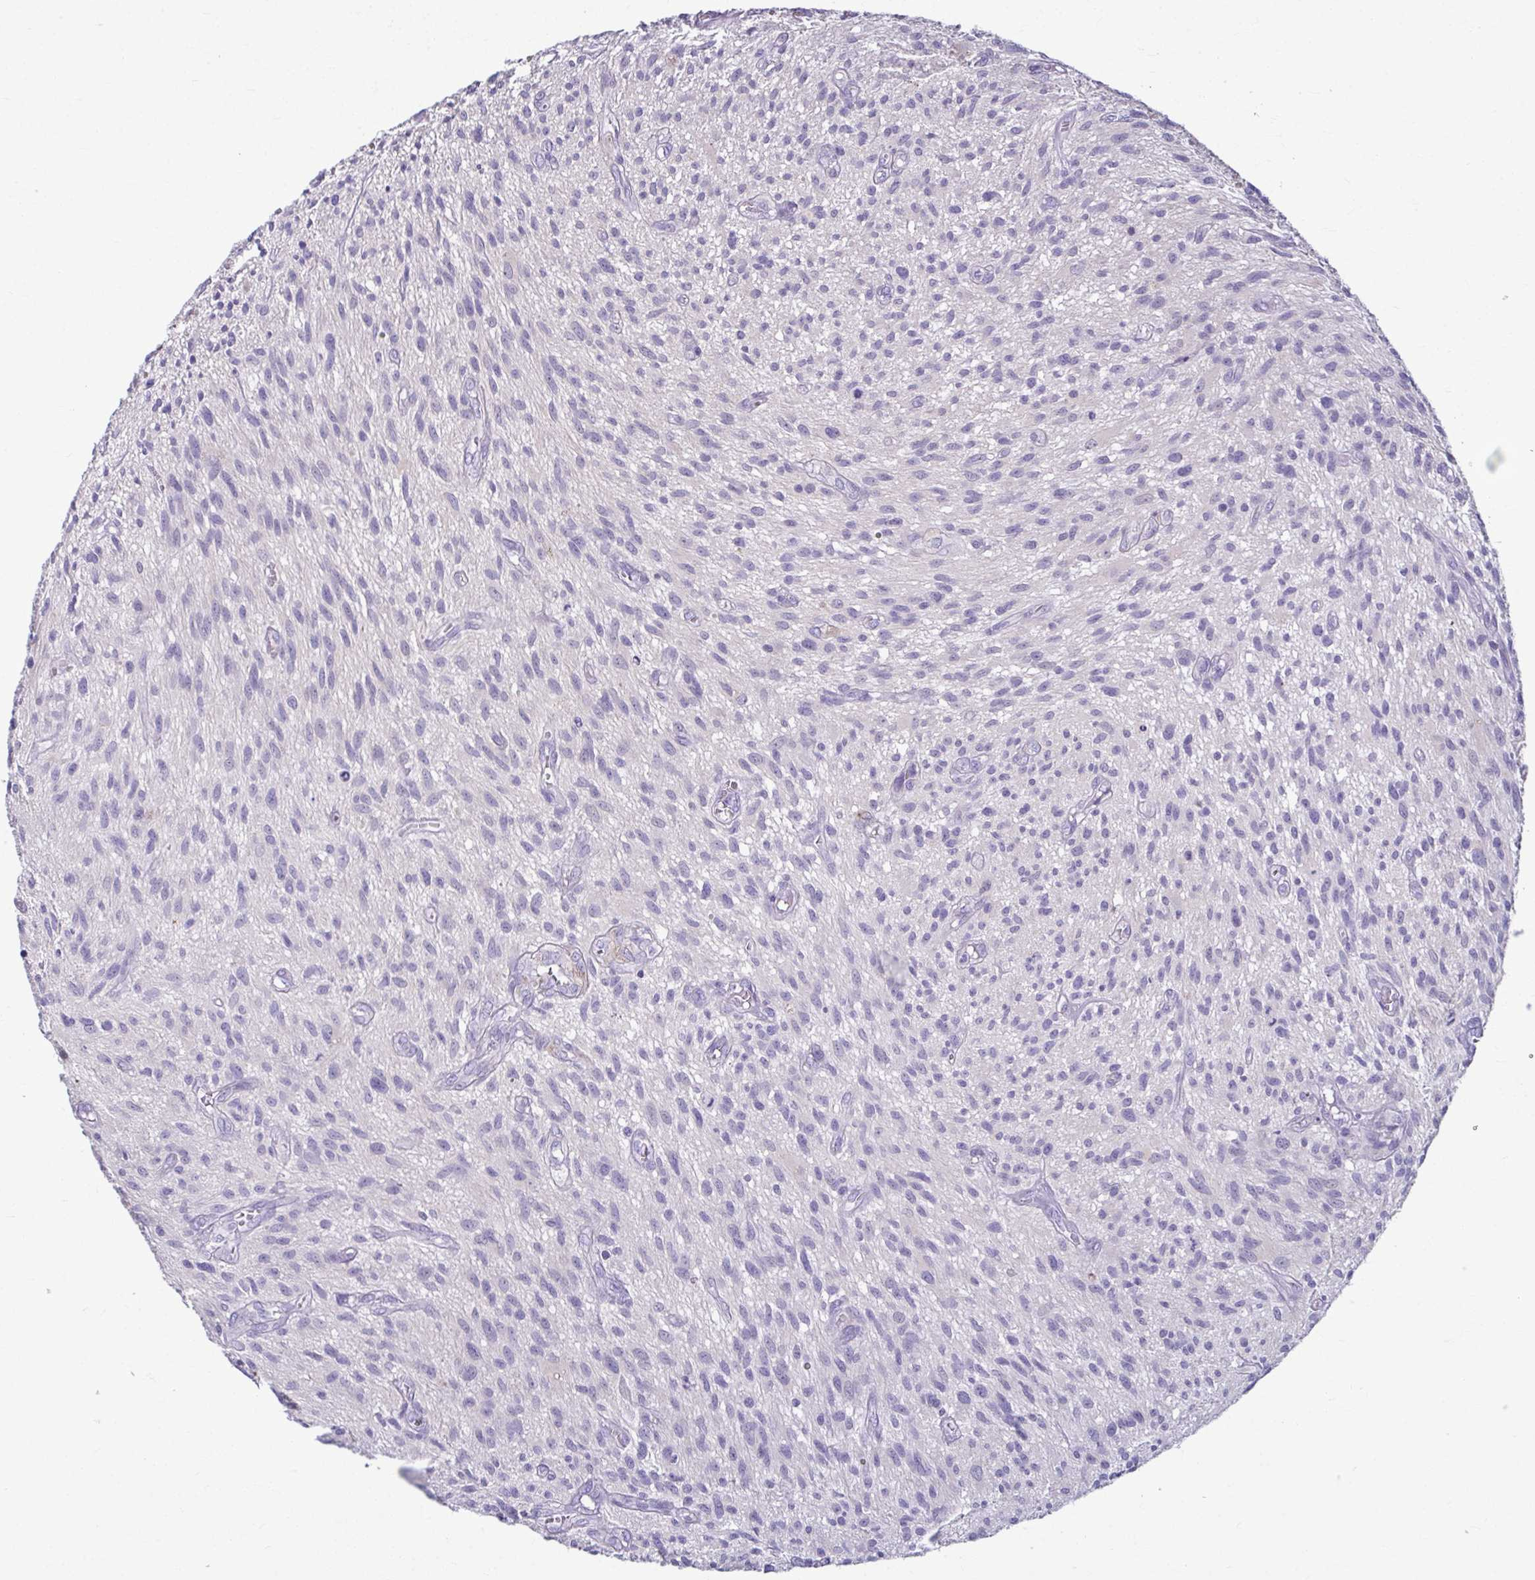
{"staining": {"intensity": "negative", "quantity": "none", "location": "none"}, "tissue": "glioma", "cell_type": "Tumor cells", "image_type": "cancer", "snomed": [{"axis": "morphology", "description": "Glioma, malignant, High grade"}, {"axis": "topography", "description": "Brain"}], "caption": "Image shows no protein expression in tumor cells of malignant glioma (high-grade) tissue.", "gene": "SERPINI1", "patient": {"sex": "male", "age": 75}}